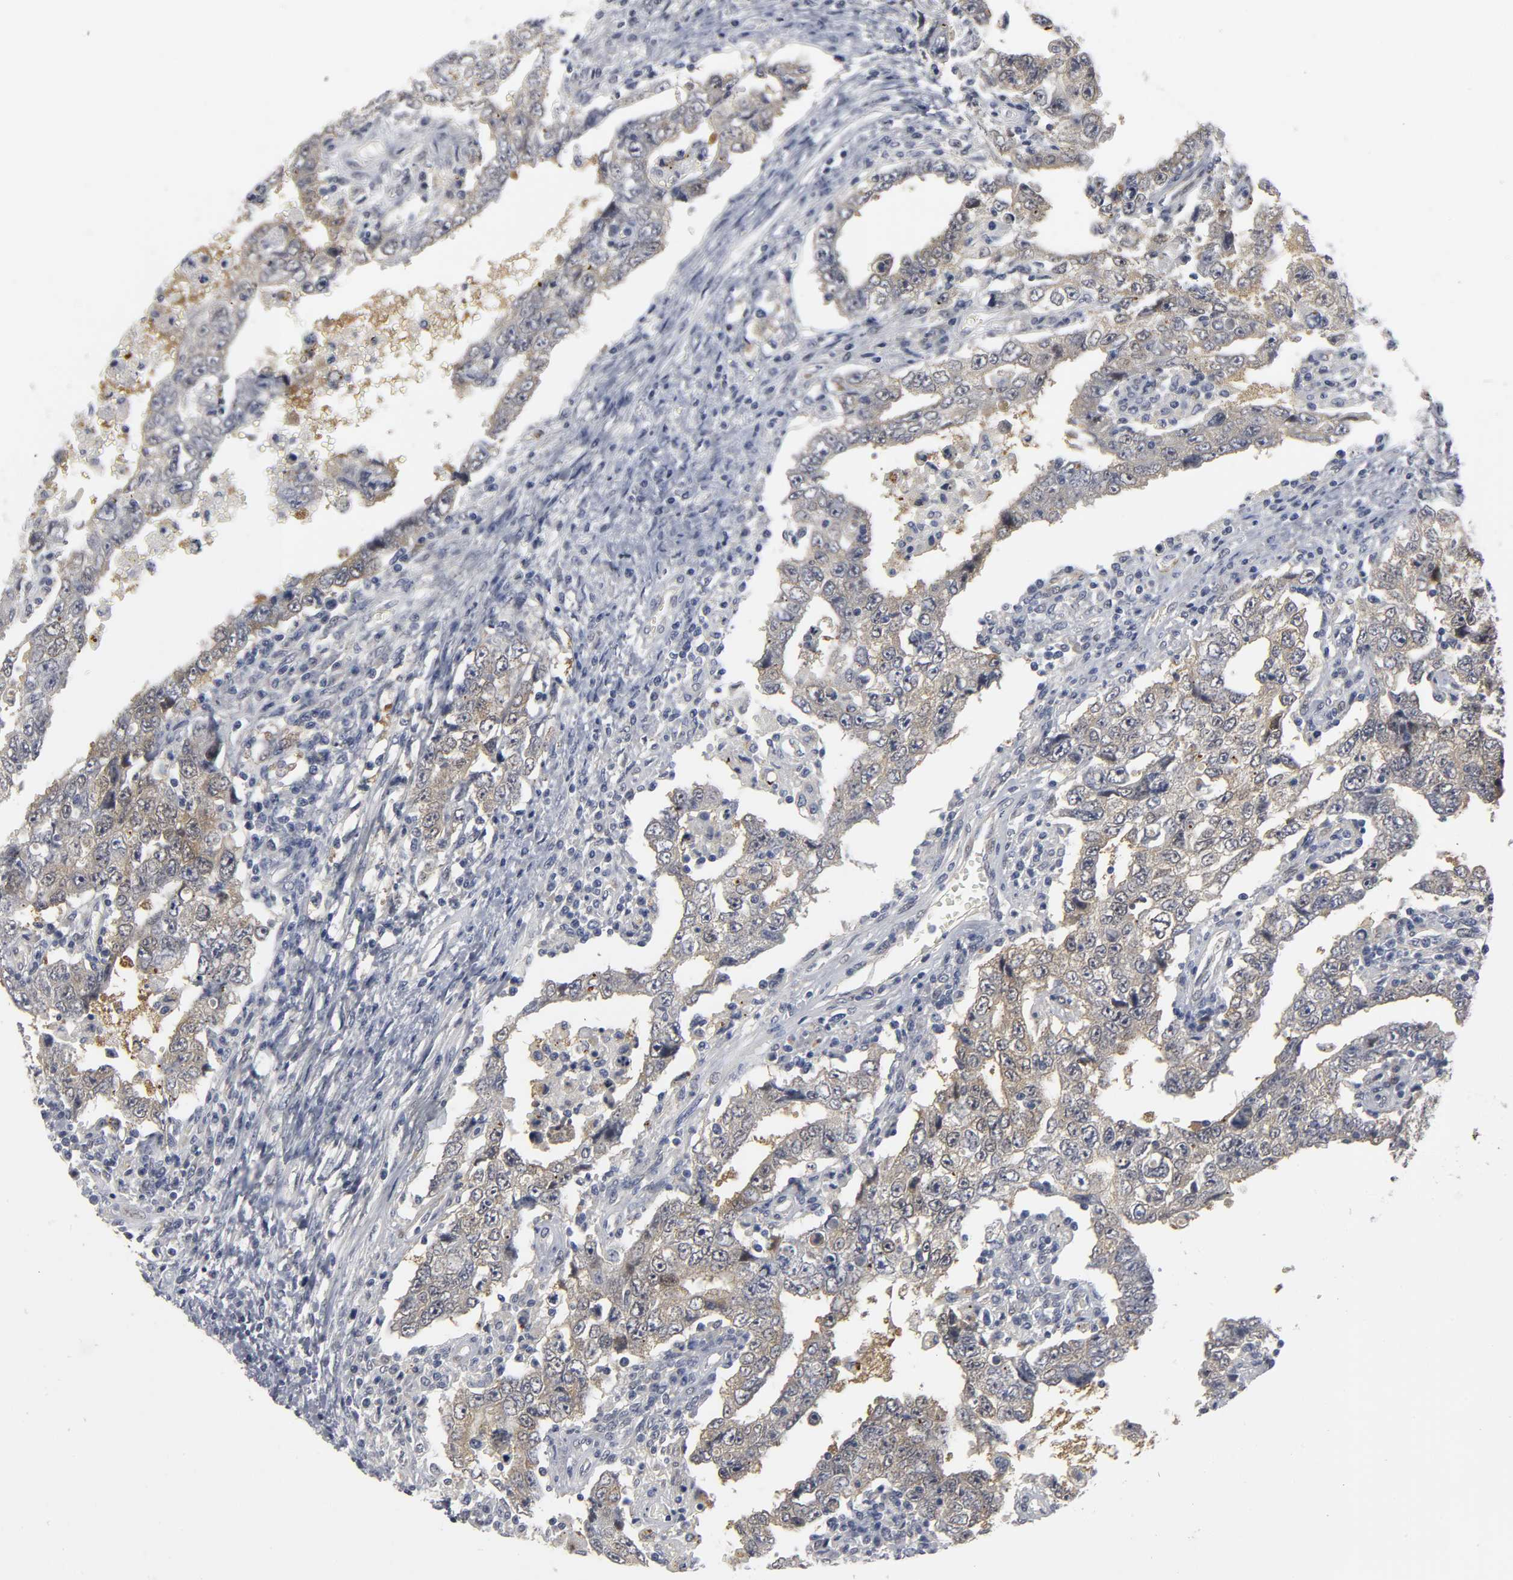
{"staining": {"intensity": "weak", "quantity": "25%-75%", "location": "cytoplasmic/membranous"}, "tissue": "testis cancer", "cell_type": "Tumor cells", "image_type": "cancer", "snomed": [{"axis": "morphology", "description": "Carcinoma, Embryonal, NOS"}, {"axis": "topography", "description": "Testis"}], "caption": "An immunohistochemistry photomicrograph of neoplastic tissue is shown. Protein staining in brown shows weak cytoplasmic/membranous positivity in testis embryonal carcinoma within tumor cells.", "gene": "PDLIM3", "patient": {"sex": "male", "age": 26}}